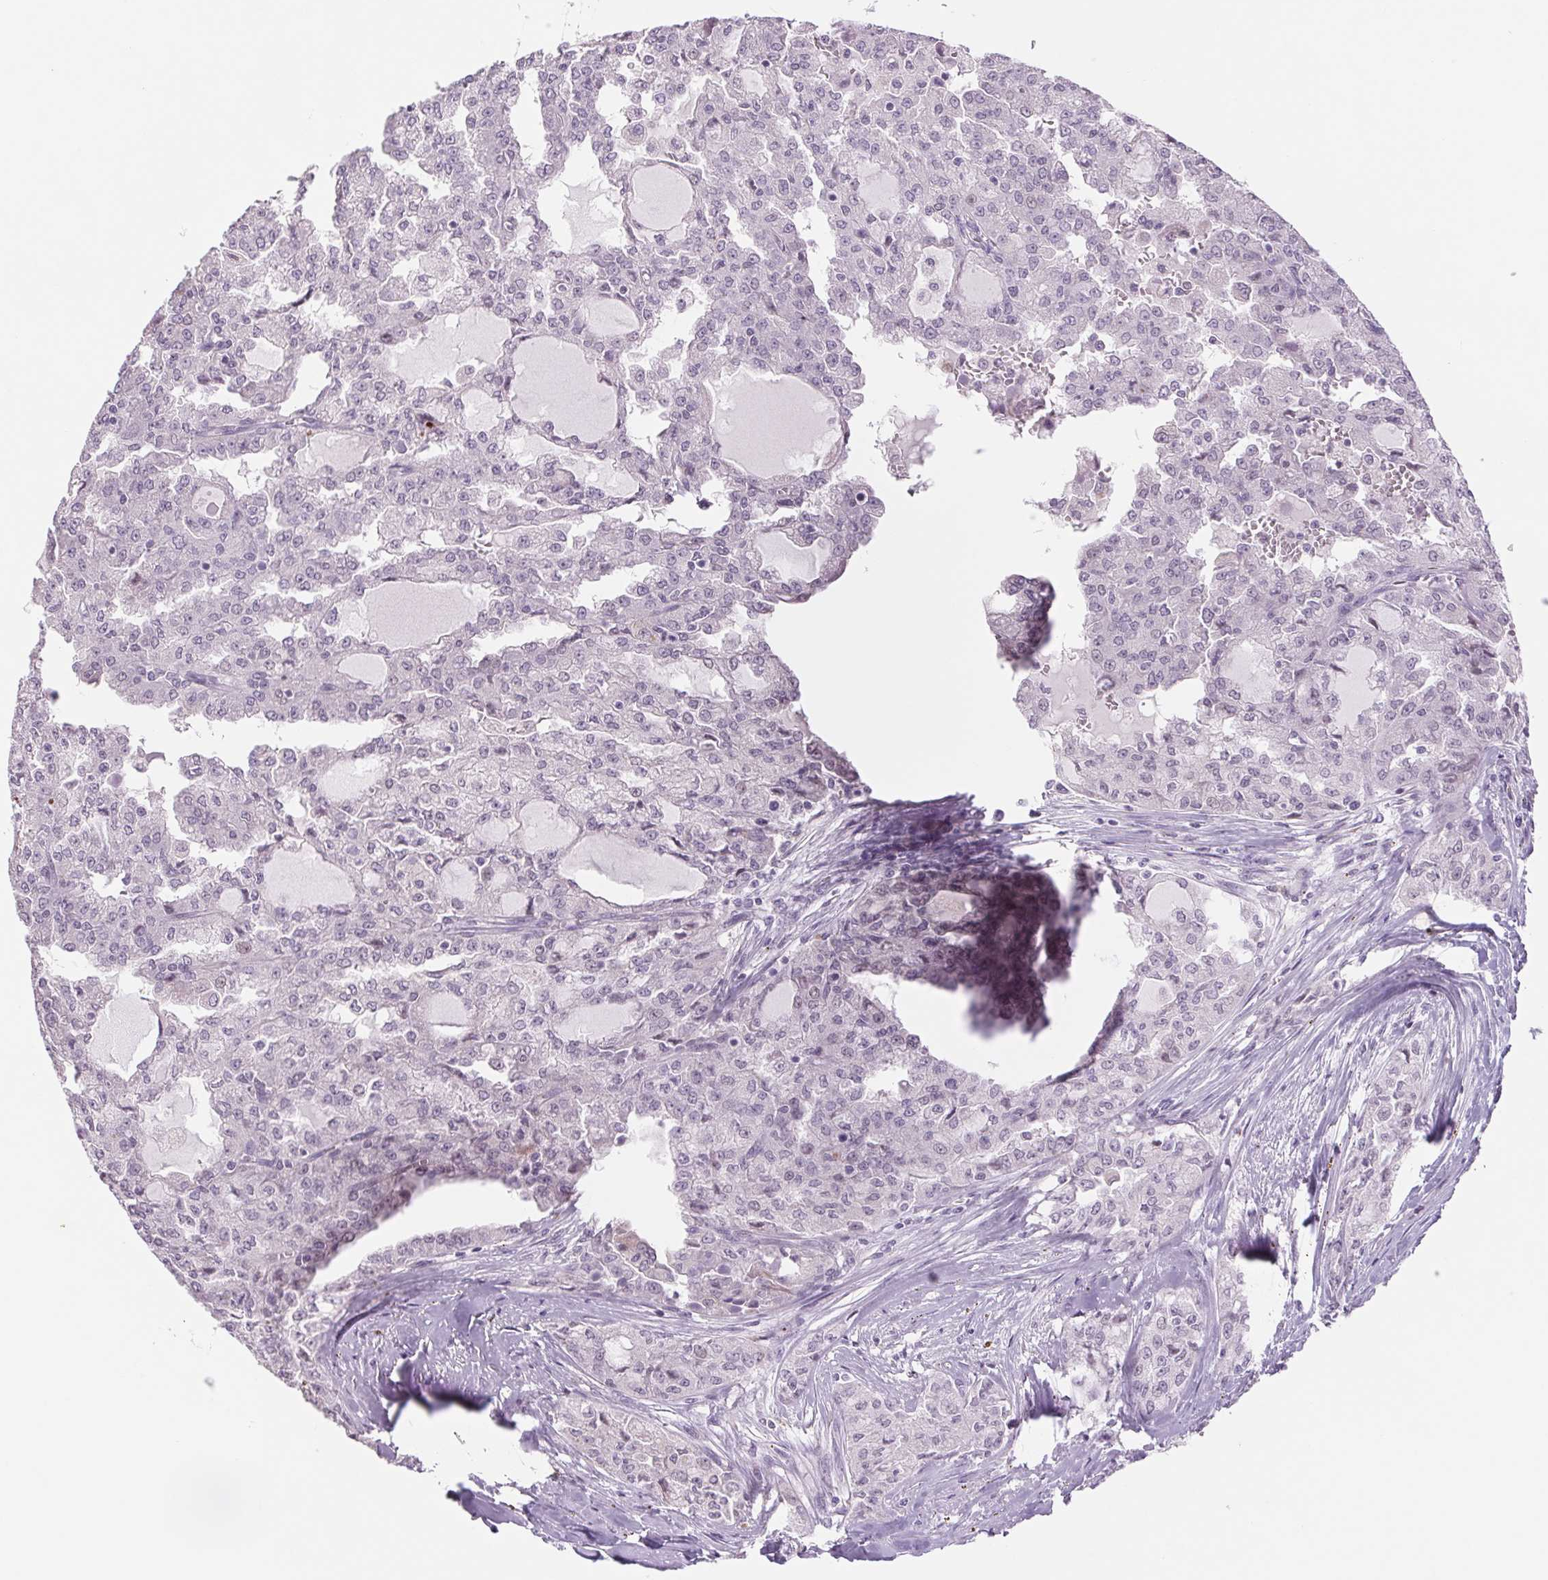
{"staining": {"intensity": "negative", "quantity": "none", "location": "none"}, "tissue": "head and neck cancer", "cell_type": "Tumor cells", "image_type": "cancer", "snomed": [{"axis": "morphology", "description": "Adenocarcinoma, NOS"}, {"axis": "topography", "description": "Head-Neck"}], "caption": "DAB (3,3'-diaminobenzidine) immunohistochemical staining of human head and neck adenocarcinoma reveals no significant expression in tumor cells.", "gene": "KRT1", "patient": {"sex": "male", "age": 64}}